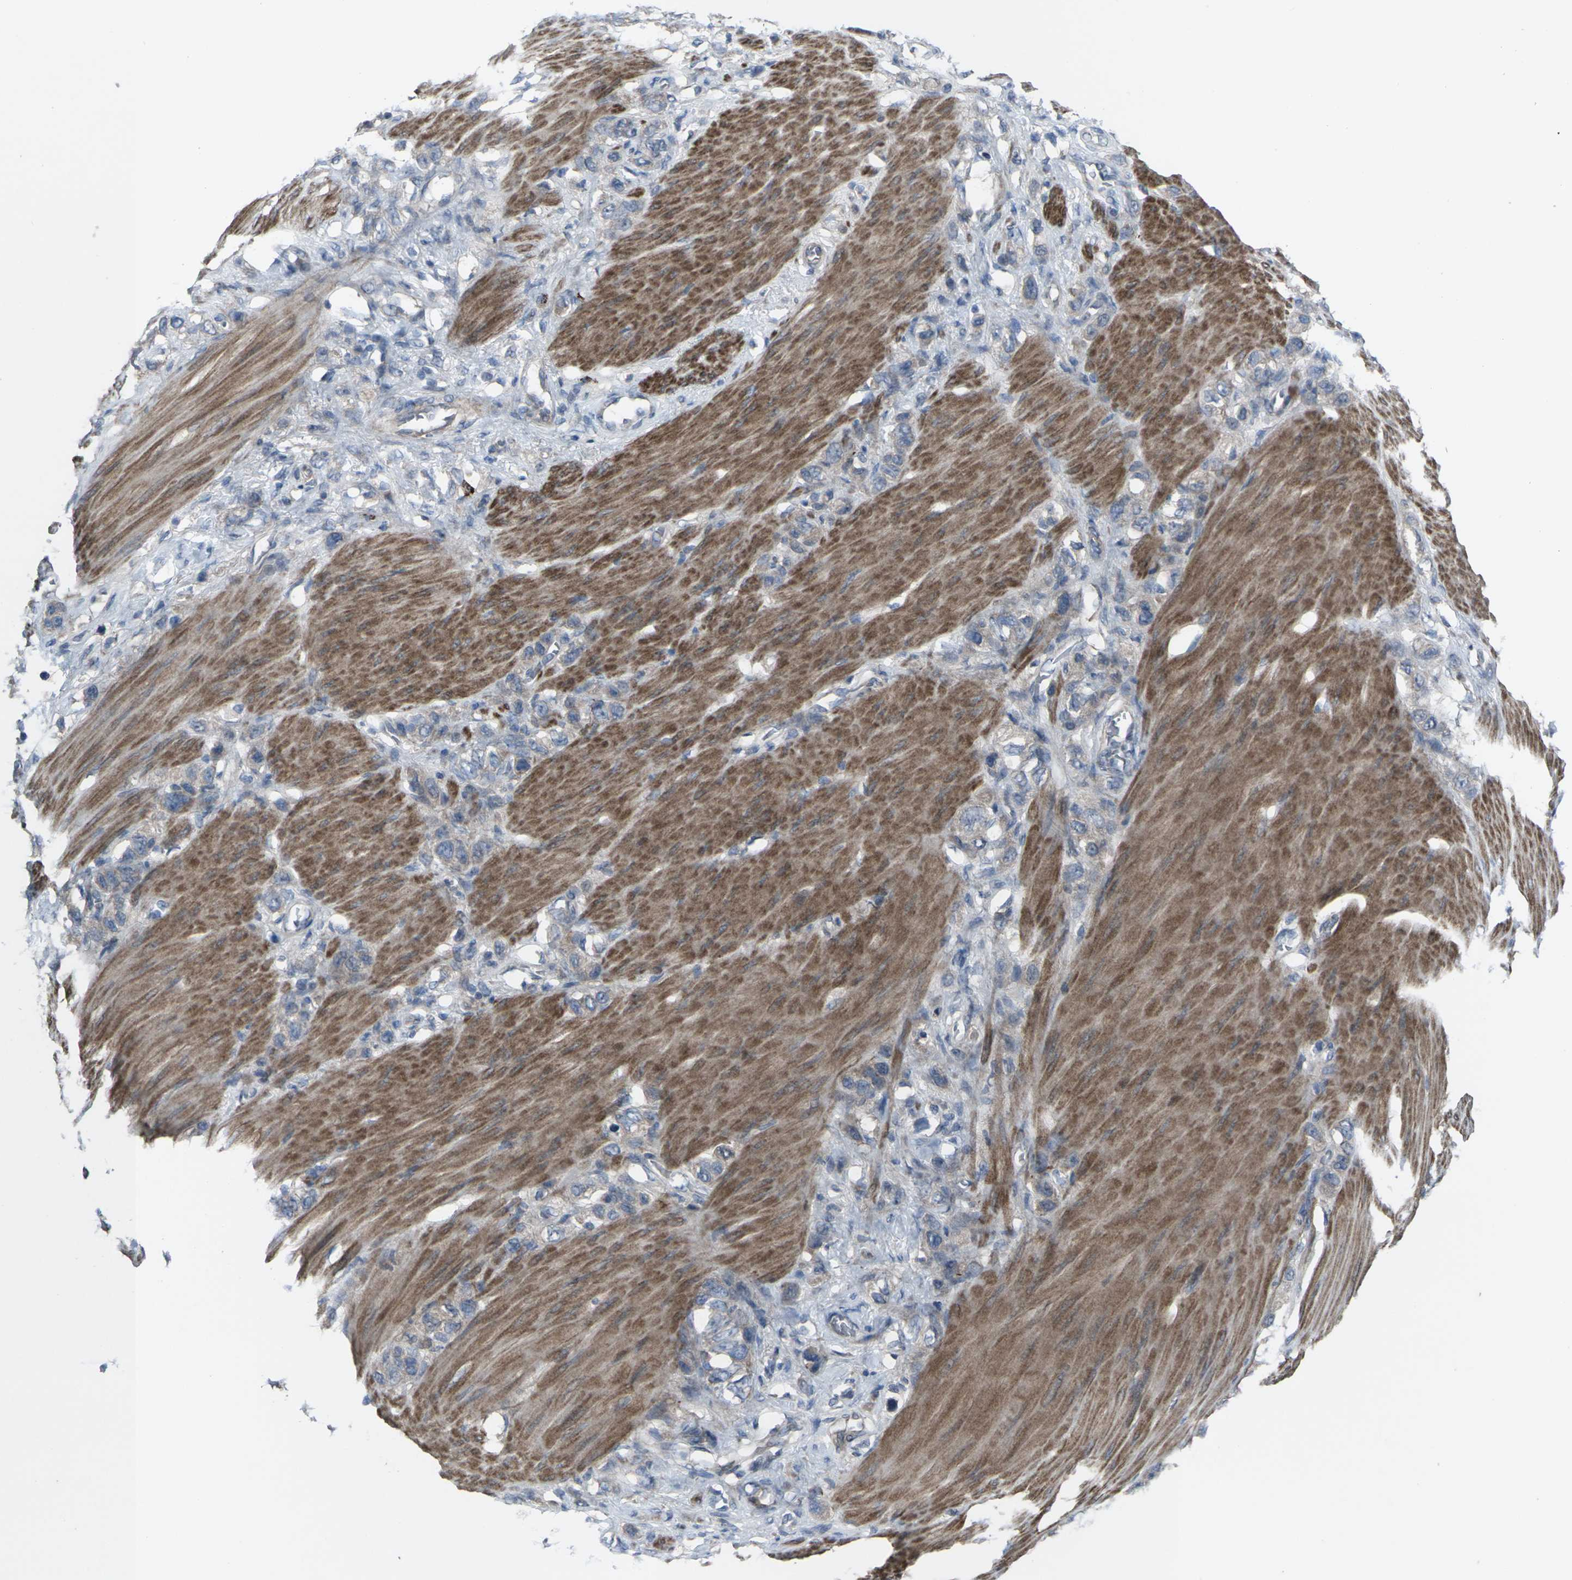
{"staining": {"intensity": "weak", "quantity": ">75%", "location": "cytoplasmic/membranous"}, "tissue": "stomach cancer", "cell_type": "Tumor cells", "image_type": "cancer", "snomed": [{"axis": "morphology", "description": "Adenocarcinoma, NOS"}, {"axis": "morphology", "description": "Adenocarcinoma, High grade"}, {"axis": "topography", "description": "Stomach, upper"}, {"axis": "topography", "description": "Stomach, lower"}], "caption": "Stomach cancer was stained to show a protein in brown. There is low levels of weak cytoplasmic/membranous staining in approximately >75% of tumor cells.", "gene": "CCR10", "patient": {"sex": "female", "age": 65}}